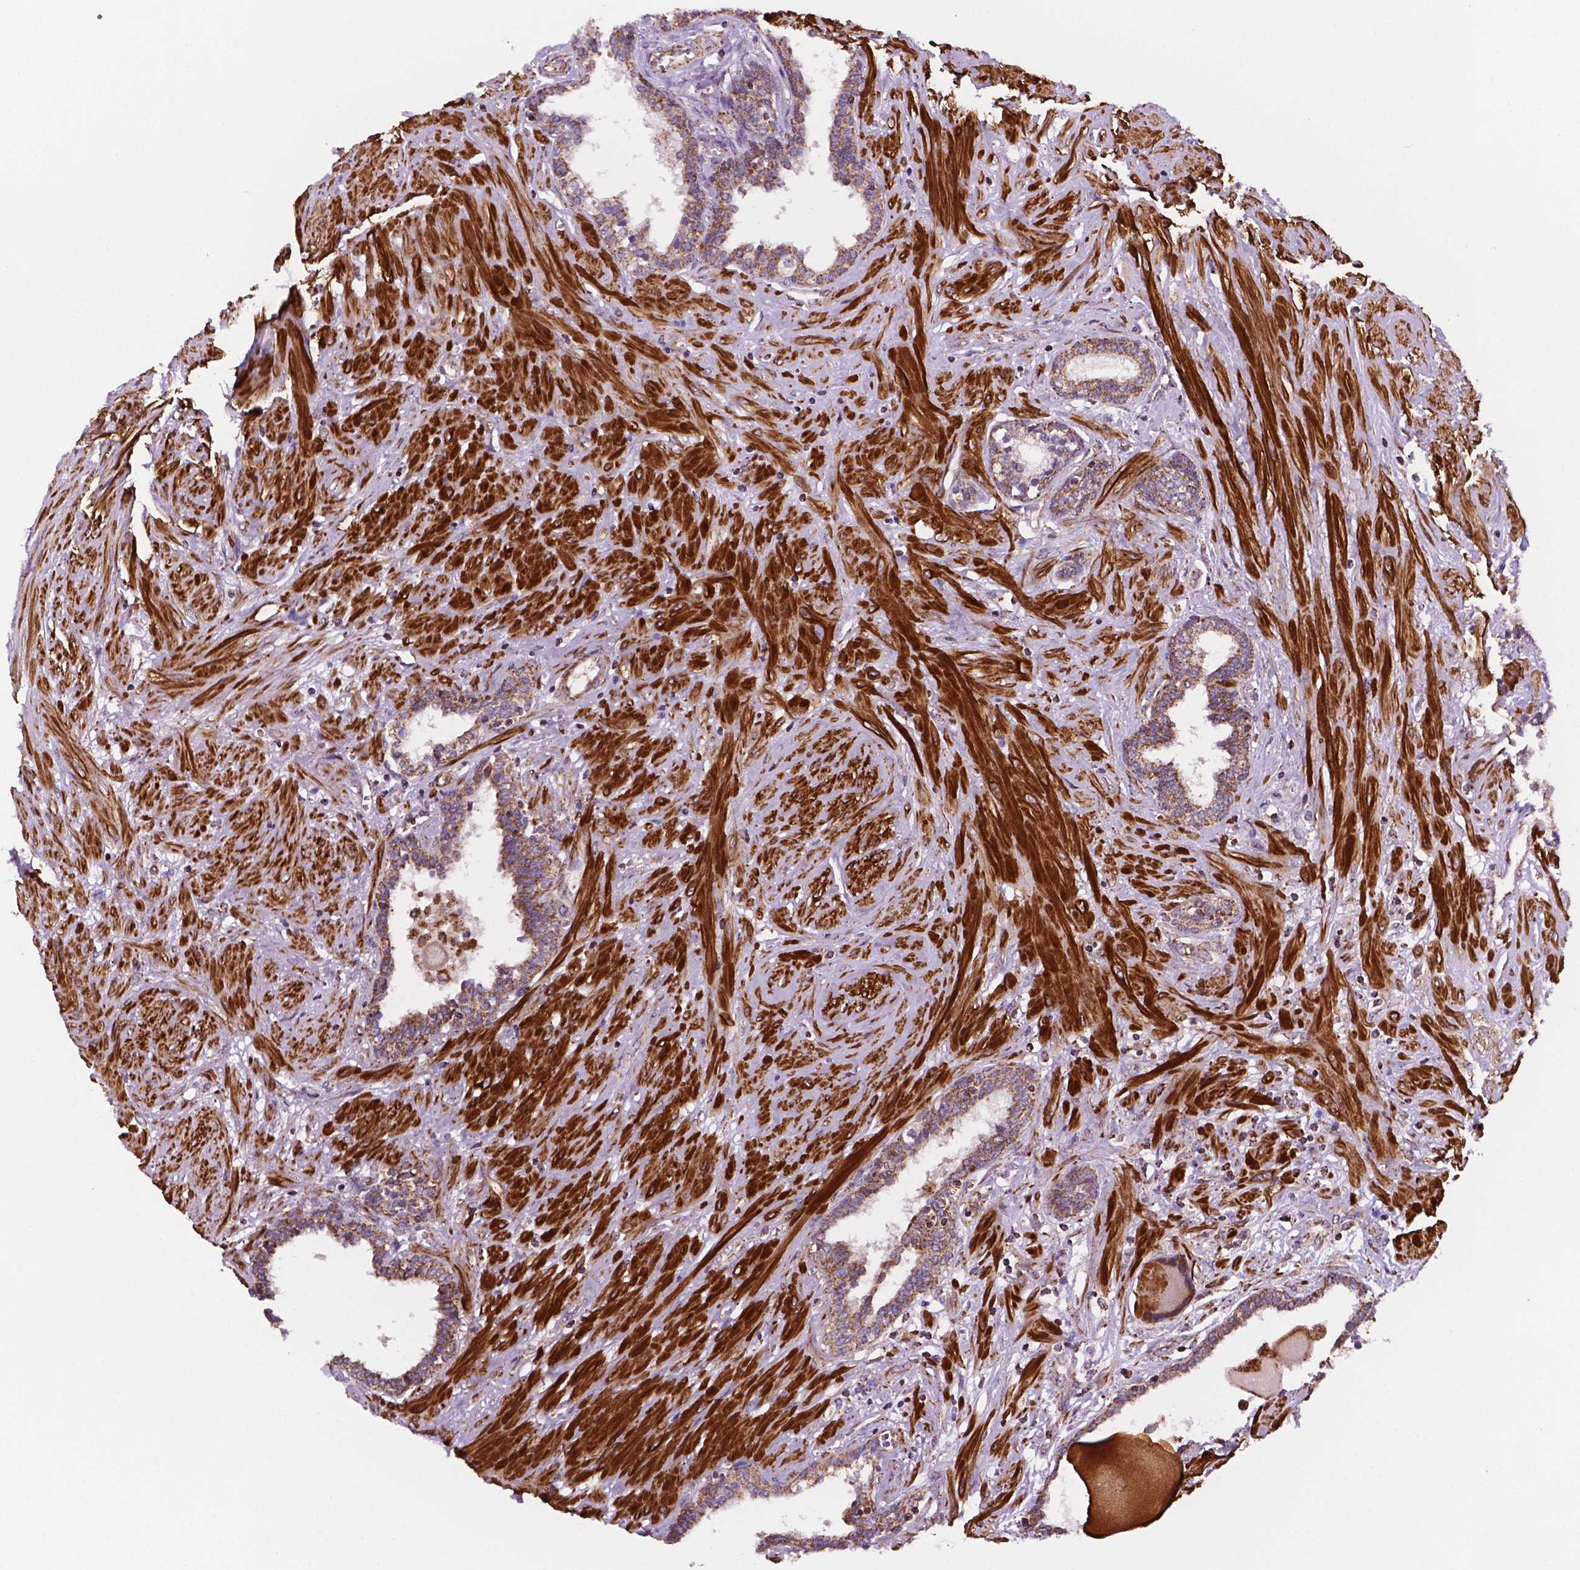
{"staining": {"intensity": "moderate", "quantity": ">75%", "location": "cytoplasmic/membranous"}, "tissue": "prostate", "cell_type": "Glandular cells", "image_type": "normal", "snomed": [{"axis": "morphology", "description": "Normal tissue, NOS"}, {"axis": "topography", "description": "Prostate"}], "caption": "Protein expression analysis of normal prostate displays moderate cytoplasmic/membranous positivity in approximately >75% of glandular cells.", "gene": "GEMIN4", "patient": {"sex": "male", "age": 55}}